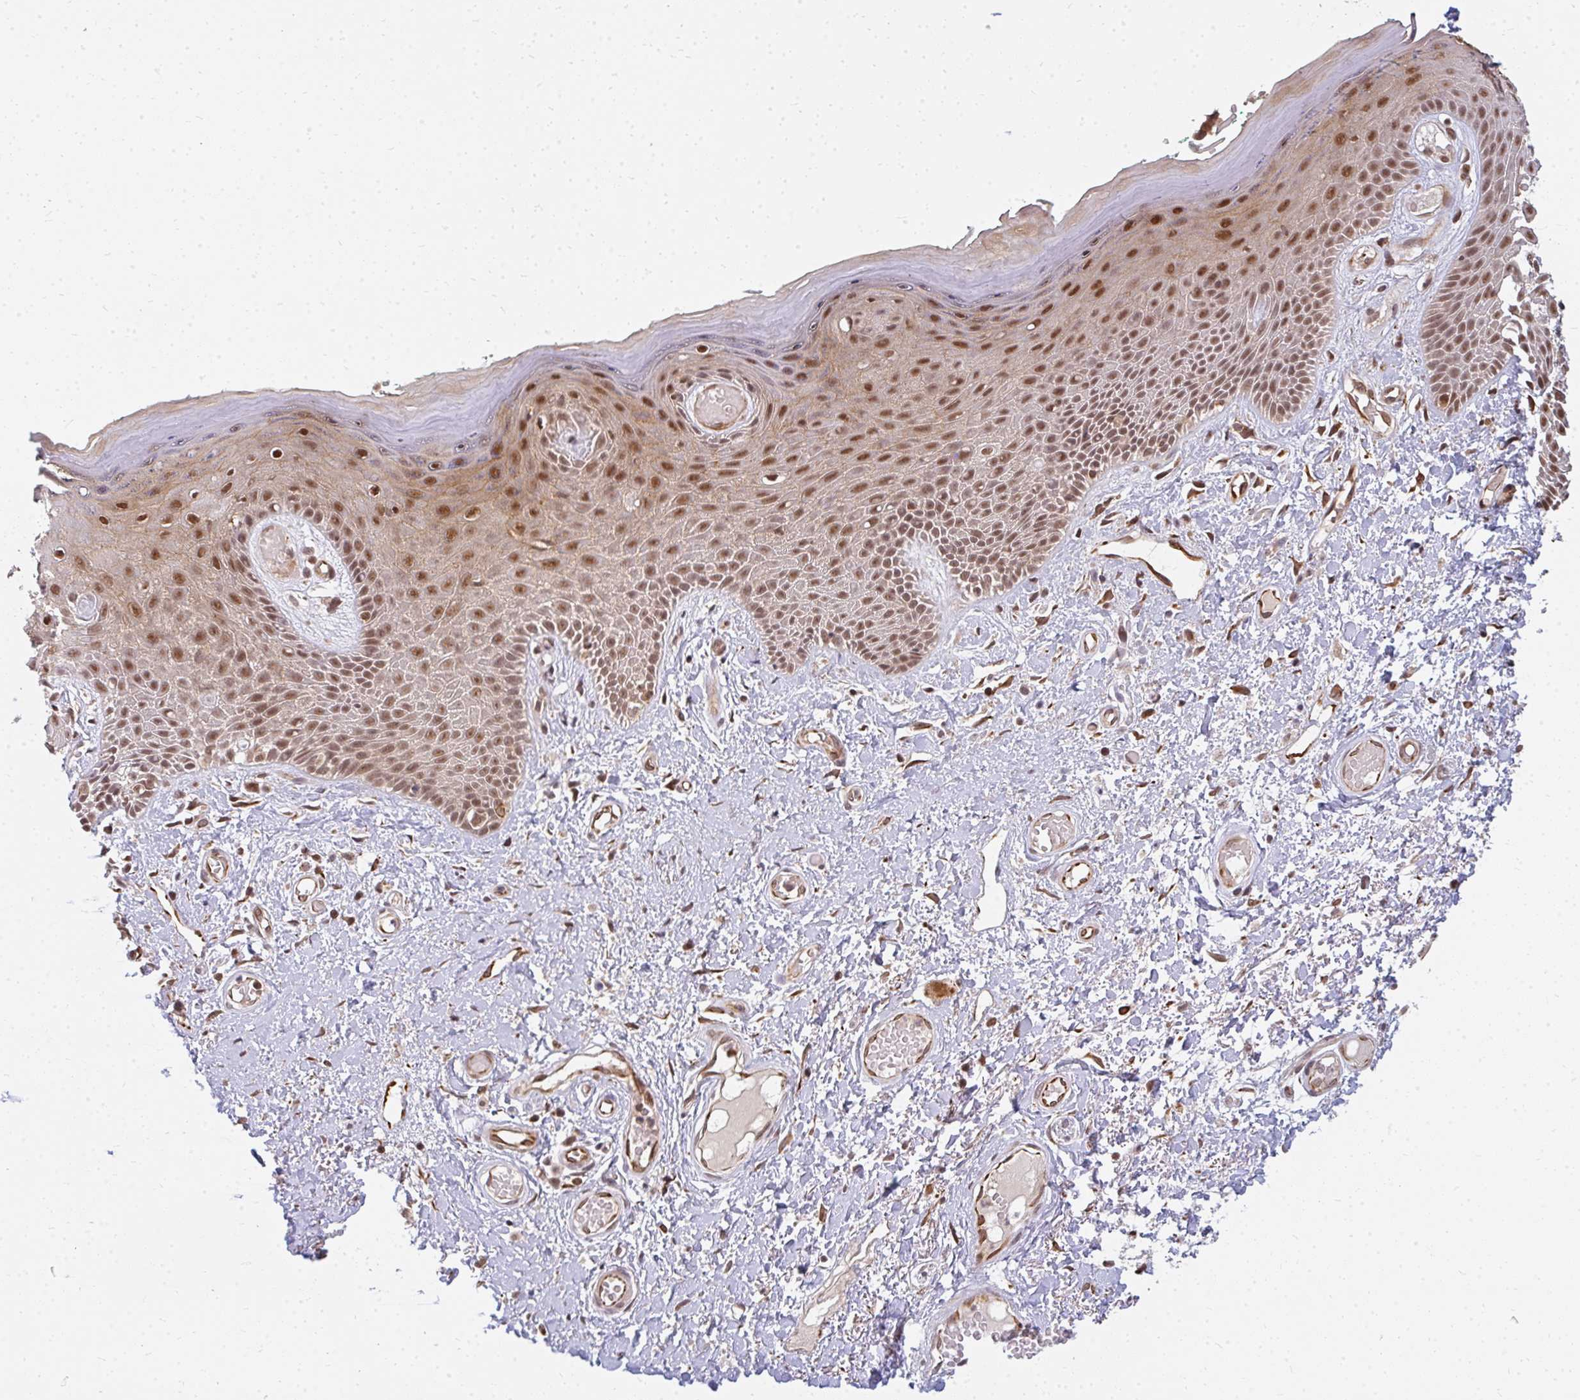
{"staining": {"intensity": "moderate", "quantity": ">75%", "location": "cytoplasmic/membranous,nuclear"}, "tissue": "skin", "cell_type": "Epidermal cells", "image_type": "normal", "snomed": [{"axis": "morphology", "description": "Normal tissue, NOS"}, {"axis": "topography", "description": "Anal"}, {"axis": "topography", "description": "Peripheral nerve tissue"}], "caption": "Immunohistochemical staining of normal human skin exhibits medium levels of moderate cytoplasmic/membranous,nuclear expression in approximately >75% of epidermal cells.", "gene": "GTF3C6", "patient": {"sex": "male", "age": 78}}